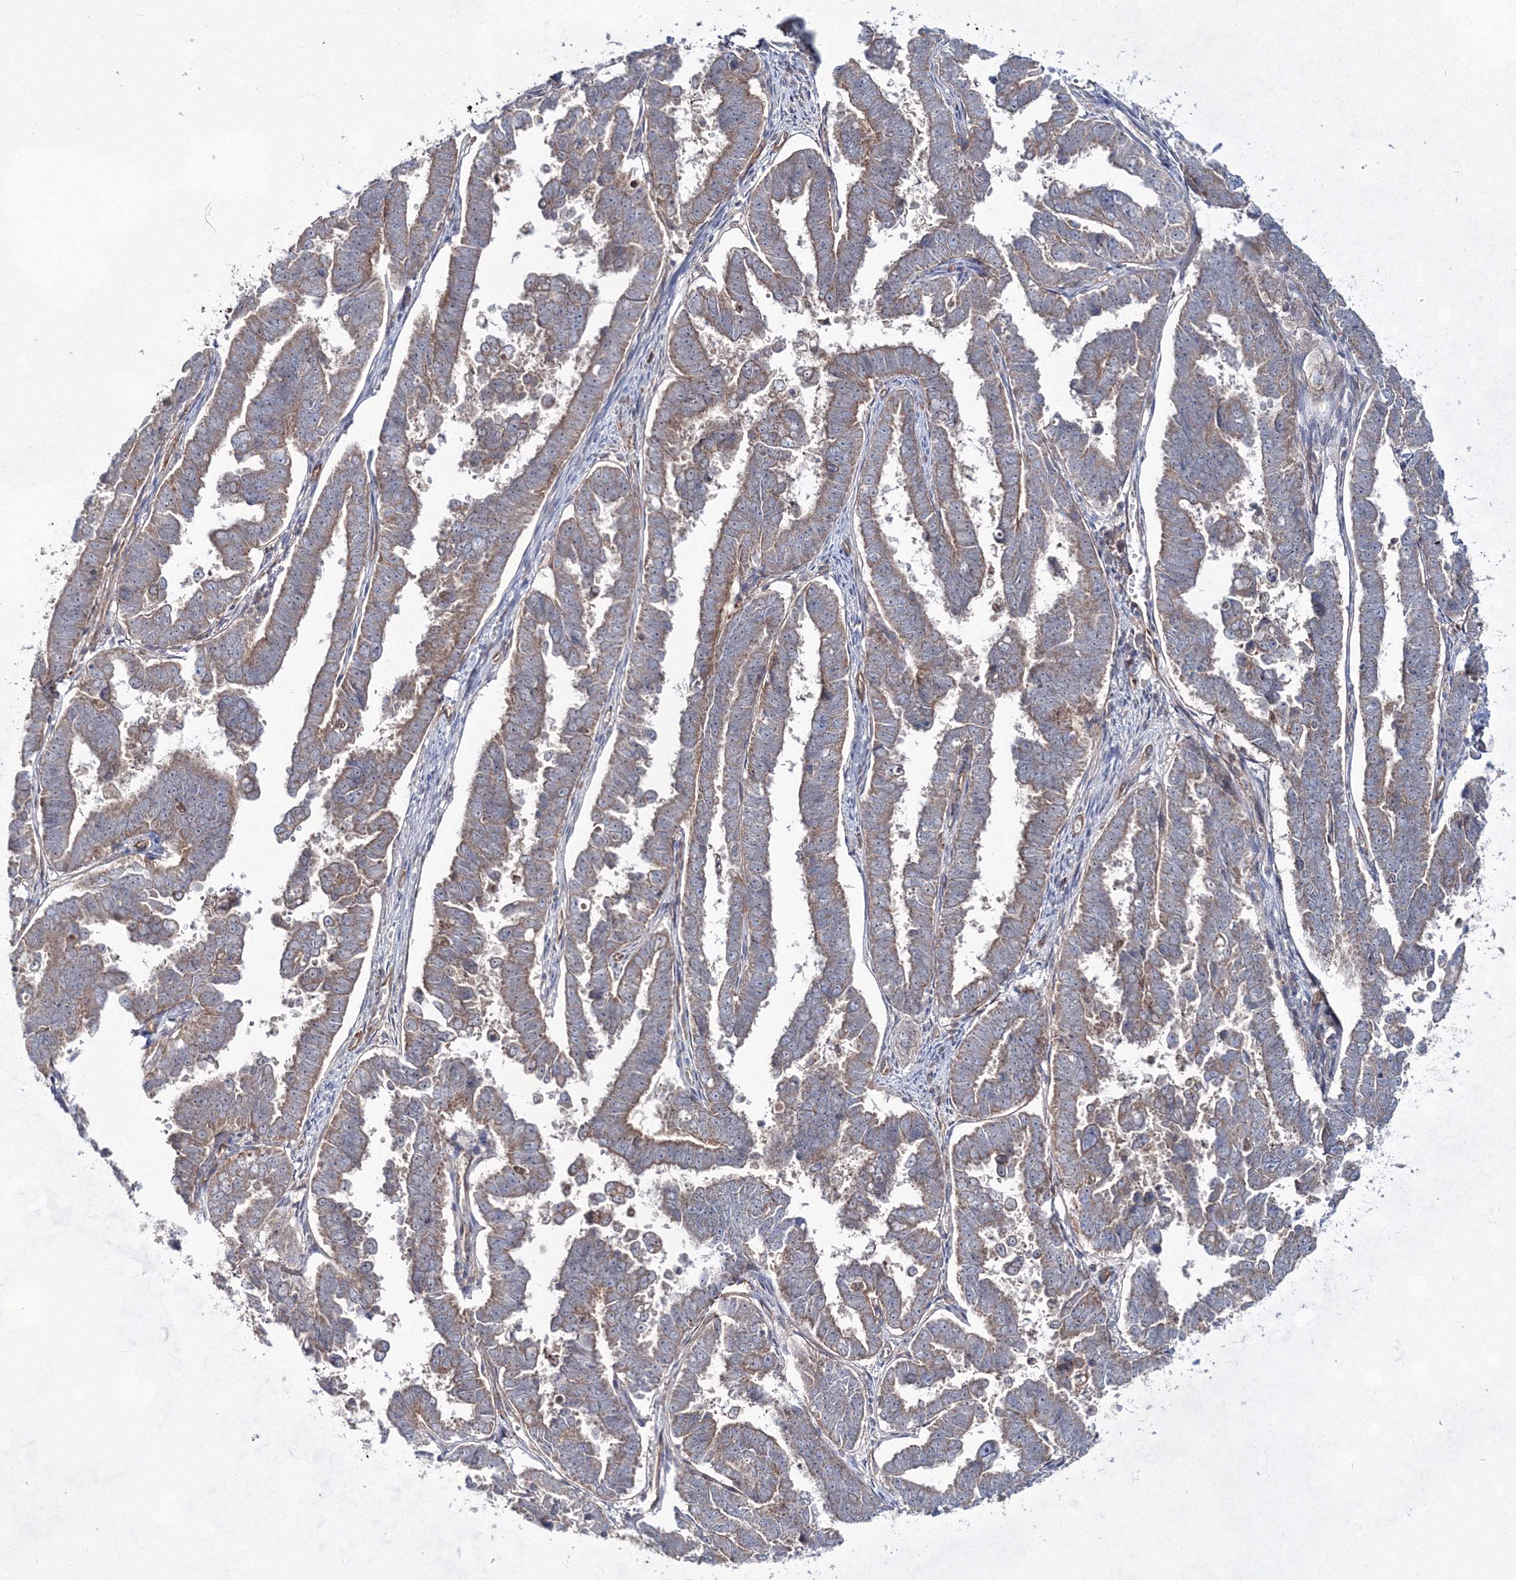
{"staining": {"intensity": "weak", "quantity": ">75%", "location": "cytoplasmic/membranous"}, "tissue": "endometrial cancer", "cell_type": "Tumor cells", "image_type": "cancer", "snomed": [{"axis": "morphology", "description": "Adenocarcinoma, NOS"}, {"axis": "topography", "description": "Endometrium"}], "caption": "Endometrial cancer stained with immunohistochemistry demonstrates weak cytoplasmic/membranous expression in approximately >75% of tumor cells.", "gene": "EXOC6", "patient": {"sex": "female", "age": 75}}